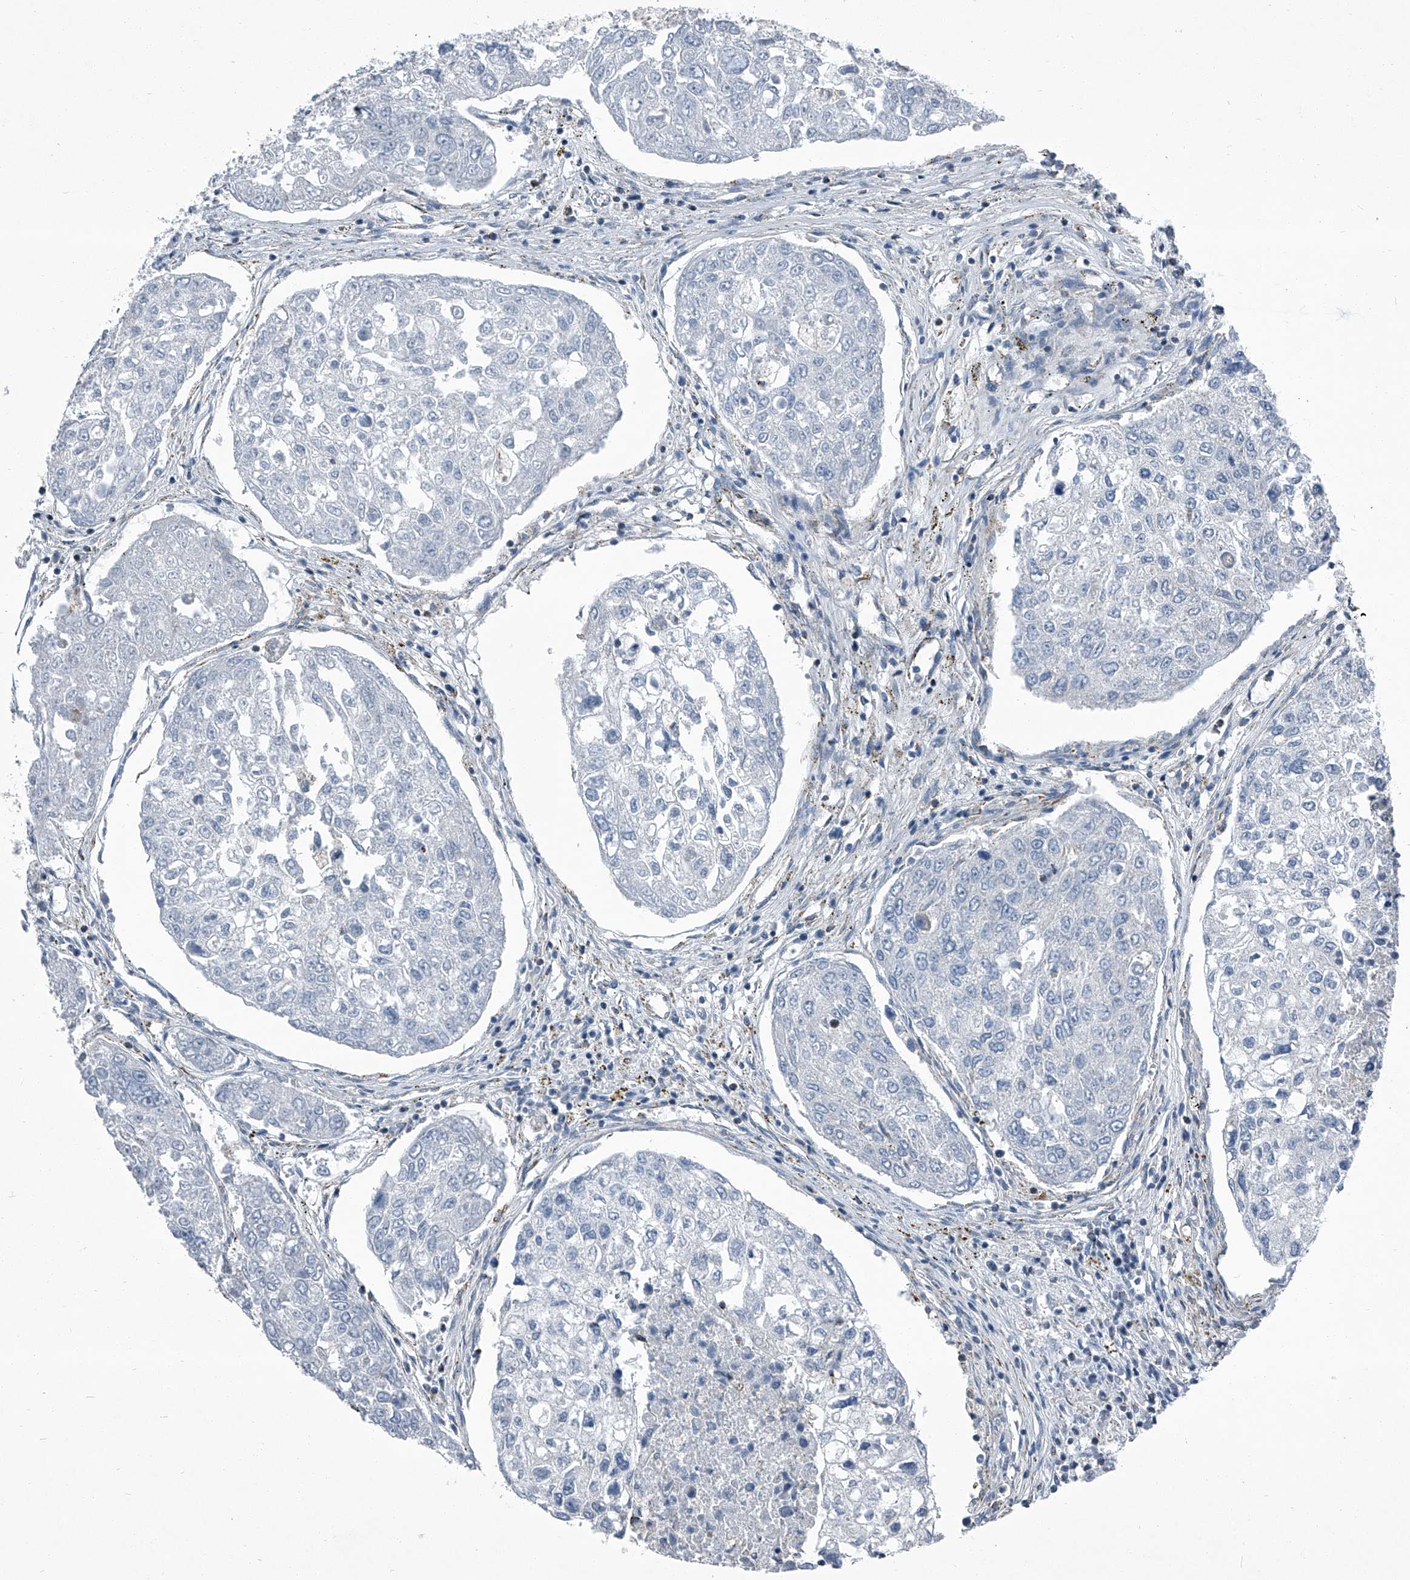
{"staining": {"intensity": "negative", "quantity": "none", "location": "none"}, "tissue": "urothelial cancer", "cell_type": "Tumor cells", "image_type": "cancer", "snomed": [{"axis": "morphology", "description": "Urothelial carcinoma, High grade"}, {"axis": "topography", "description": "Lymph node"}, {"axis": "topography", "description": "Urinary bladder"}], "caption": "High magnification brightfield microscopy of urothelial carcinoma (high-grade) stained with DAB (3,3'-diaminobenzidine) (brown) and counterstained with hematoxylin (blue): tumor cells show no significant positivity. (Brightfield microscopy of DAB (3,3'-diaminobenzidine) immunohistochemistry (IHC) at high magnification).", "gene": "CHRNA7", "patient": {"sex": "male", "age": 51}}